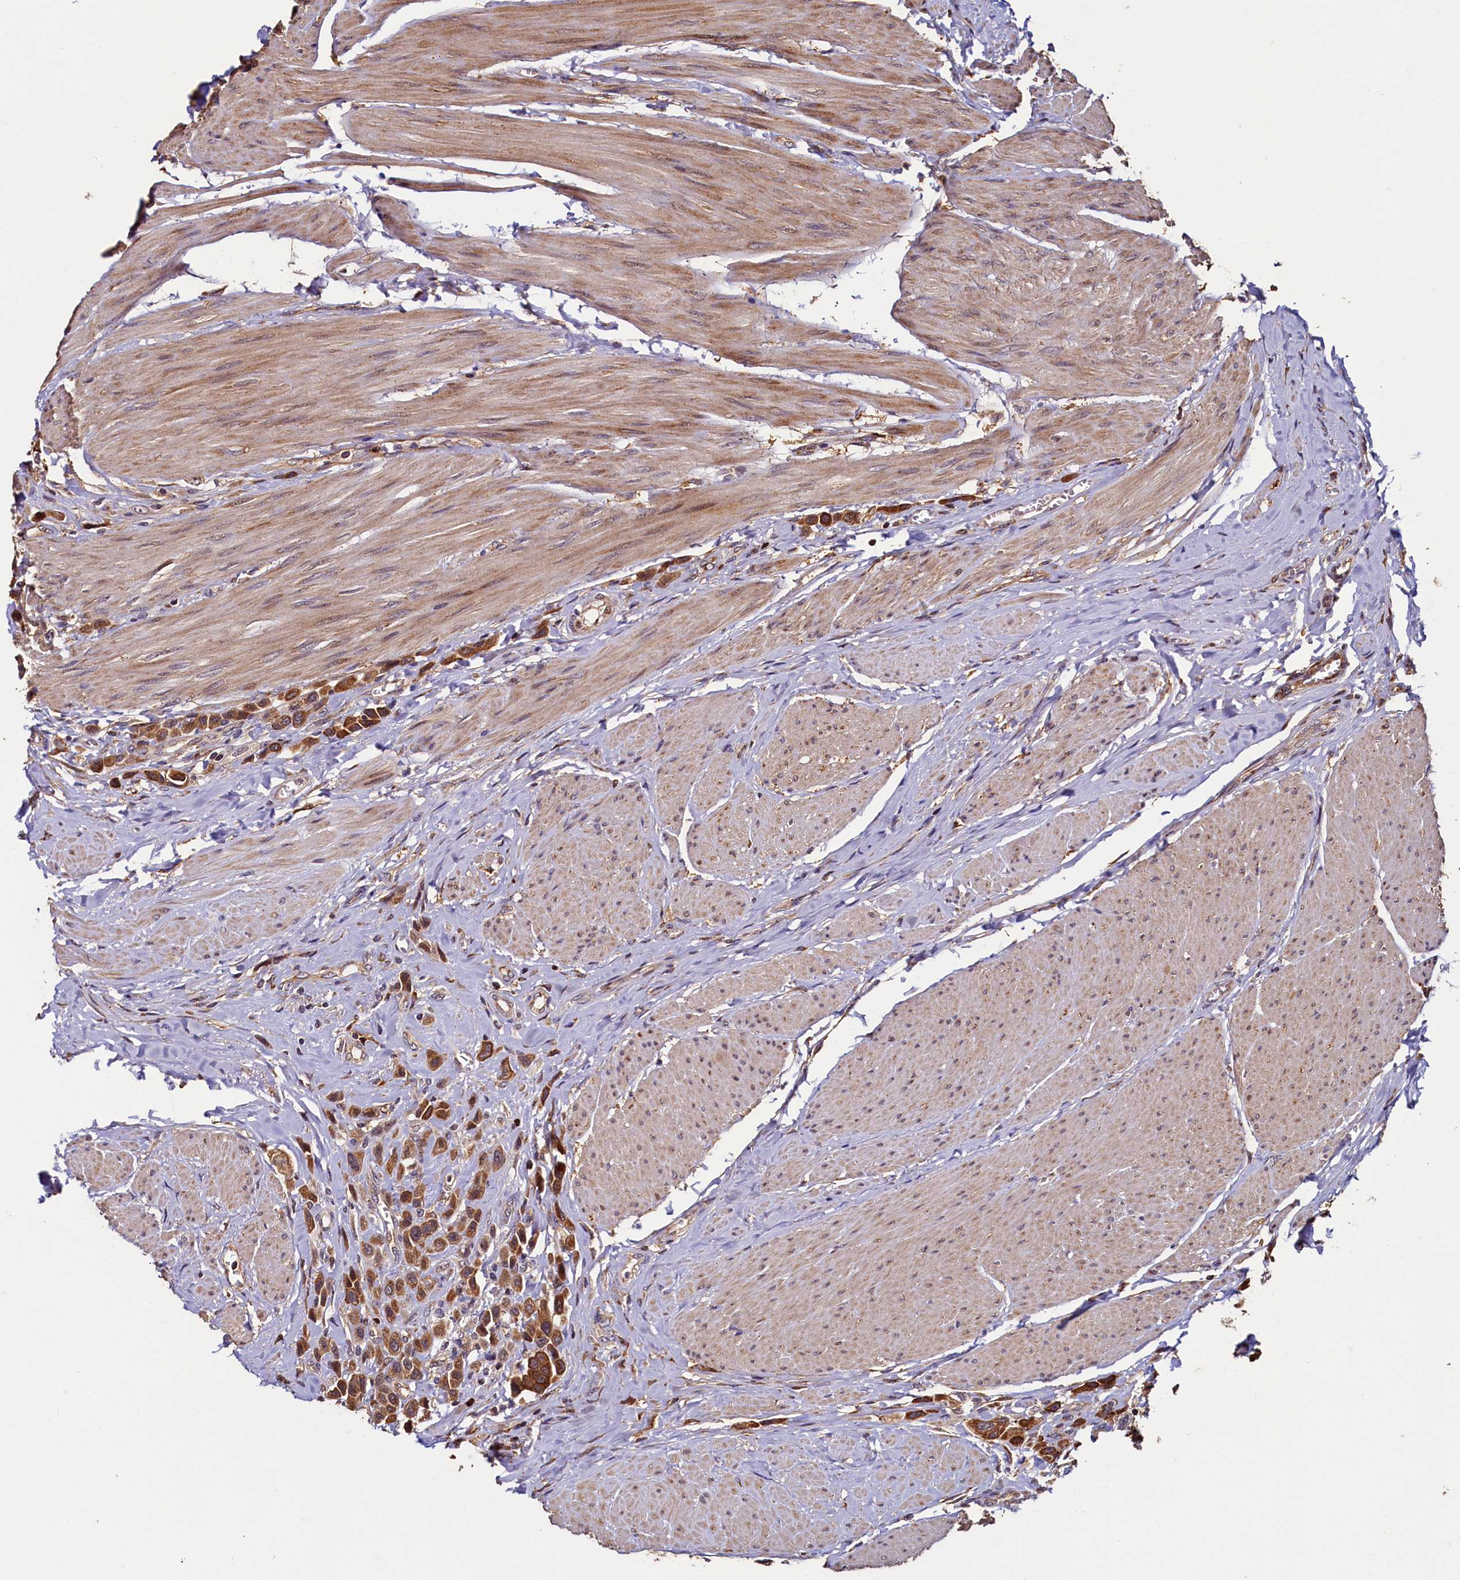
{"staining": {"intensity": "strong", "quantity": ">75%", "location": "cytoplasmic/membranous"}, "tissue": "urothelial cancer", "cell_type": "Tumor cells", "image_type": "cancer", "snomed": [{"axis": "morphology", "description": "Urothelial carcinoma, High grade"}, {"axis": "topography", "description": "Urinary bladder"}], "caption": "Urothelial cancer stained for a protein exhibits strong cytoplasmic/membranous positivity in tumor cells. The staining was performed using DAB, with brown indicating positive protein expression. Nuclei are stained blue with hematoxylin.", "gene": "NCKAP5L", "patient": {"sex": "male", "age": 50}}